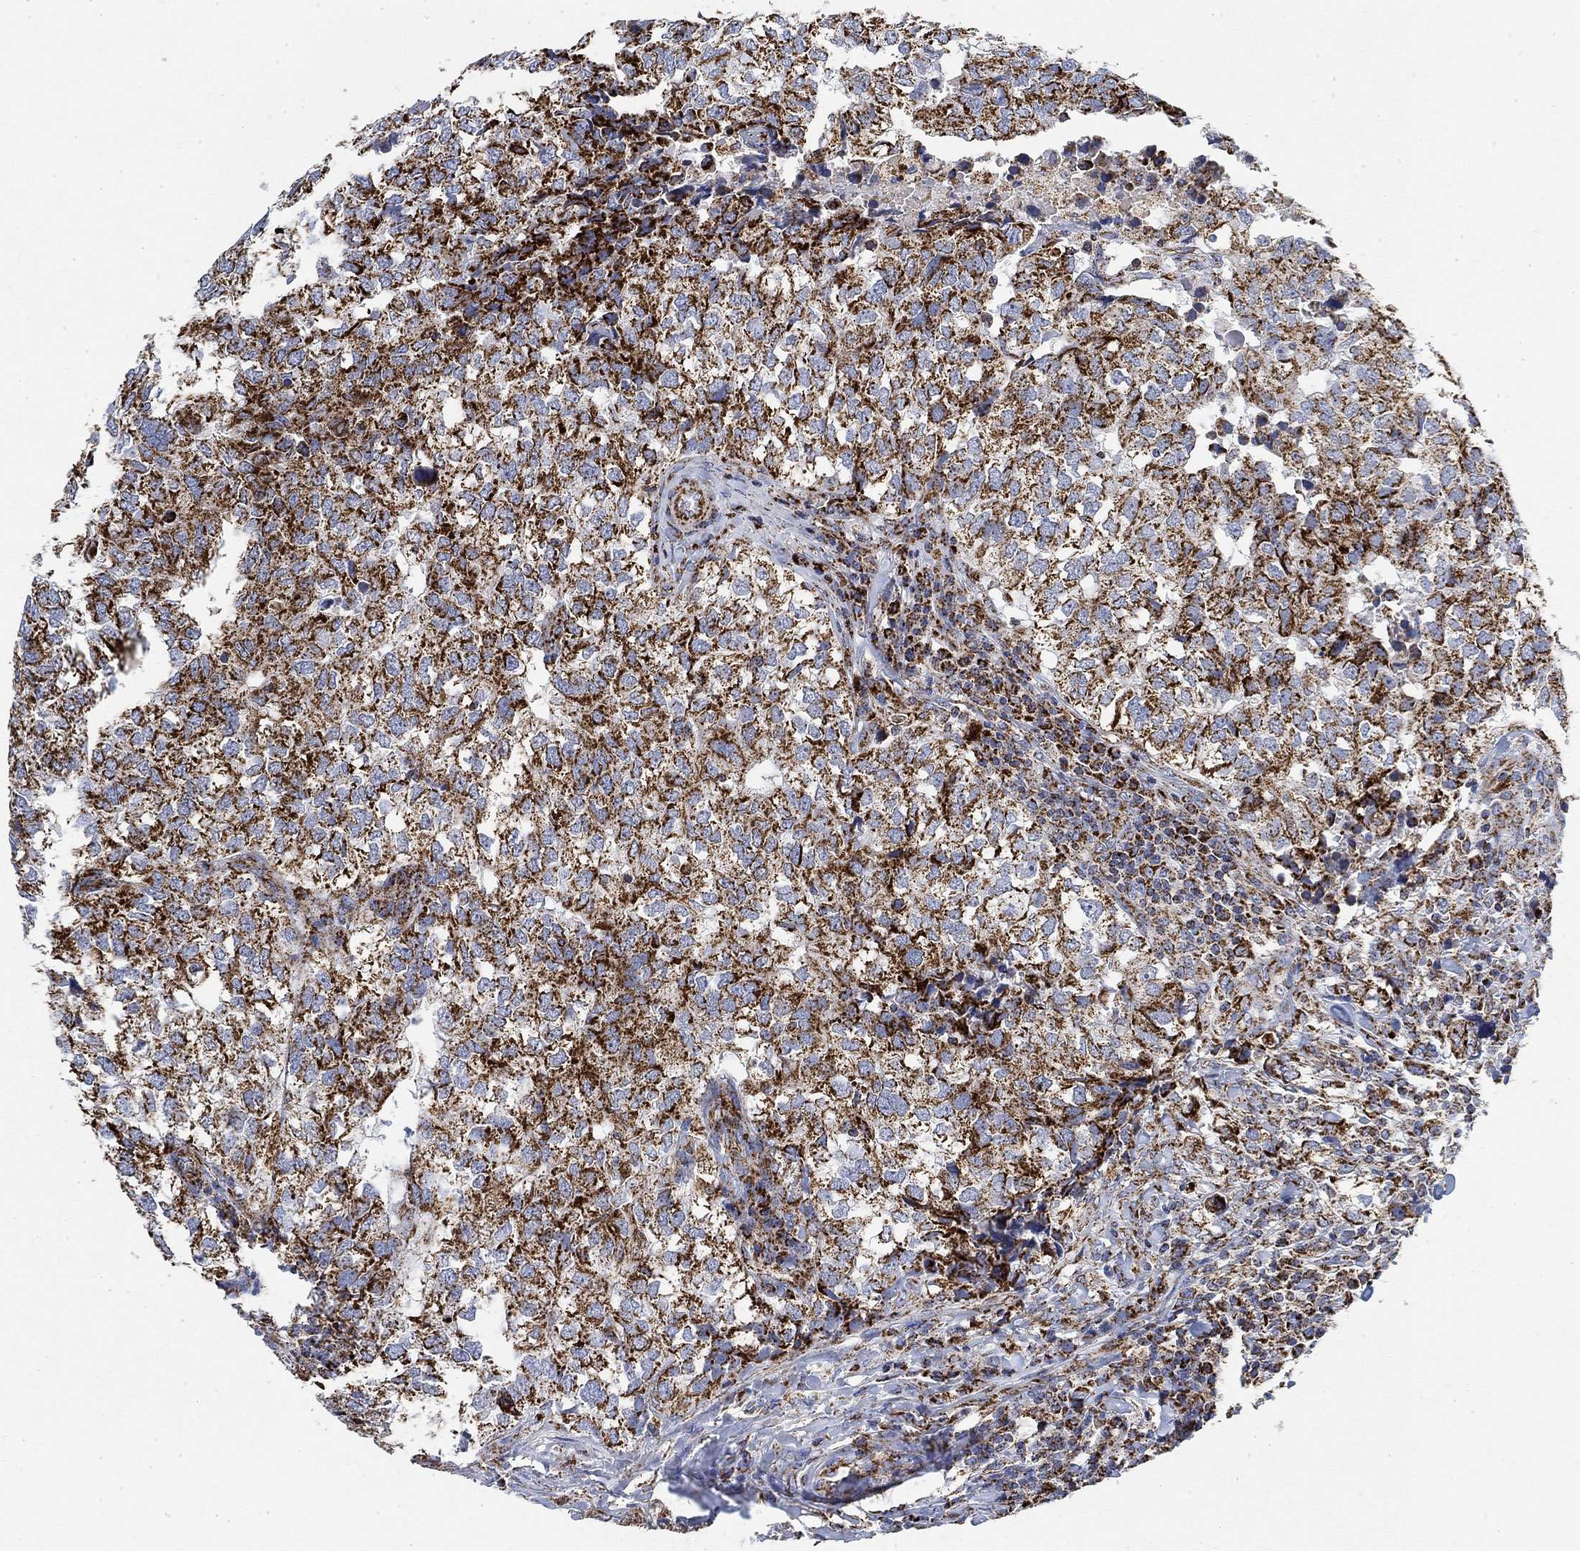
{"staining": {"intensity": "strong", "quantity": ">75%", "location": "cytoplasmic/membranous"}, "tissue": "breast cancer", "cell_type": "Tumor cells", "image_type": "cancer", "snomed": [{"axis": "morphology", "description": "Duct carcinoma"}, {"axis": "topography", "description": "Breast"}], "caption": "An image of breast cancer stained for a protein reveals strong cytoplasmic/membranous brown staining in tumor cells. Using DAB (brown) and hematoxylin (blue) stains, captured at high magnification using brightfield microscopy.", "gene": "NDUFS3", "patient": {"sex": "female", "age": 30}}